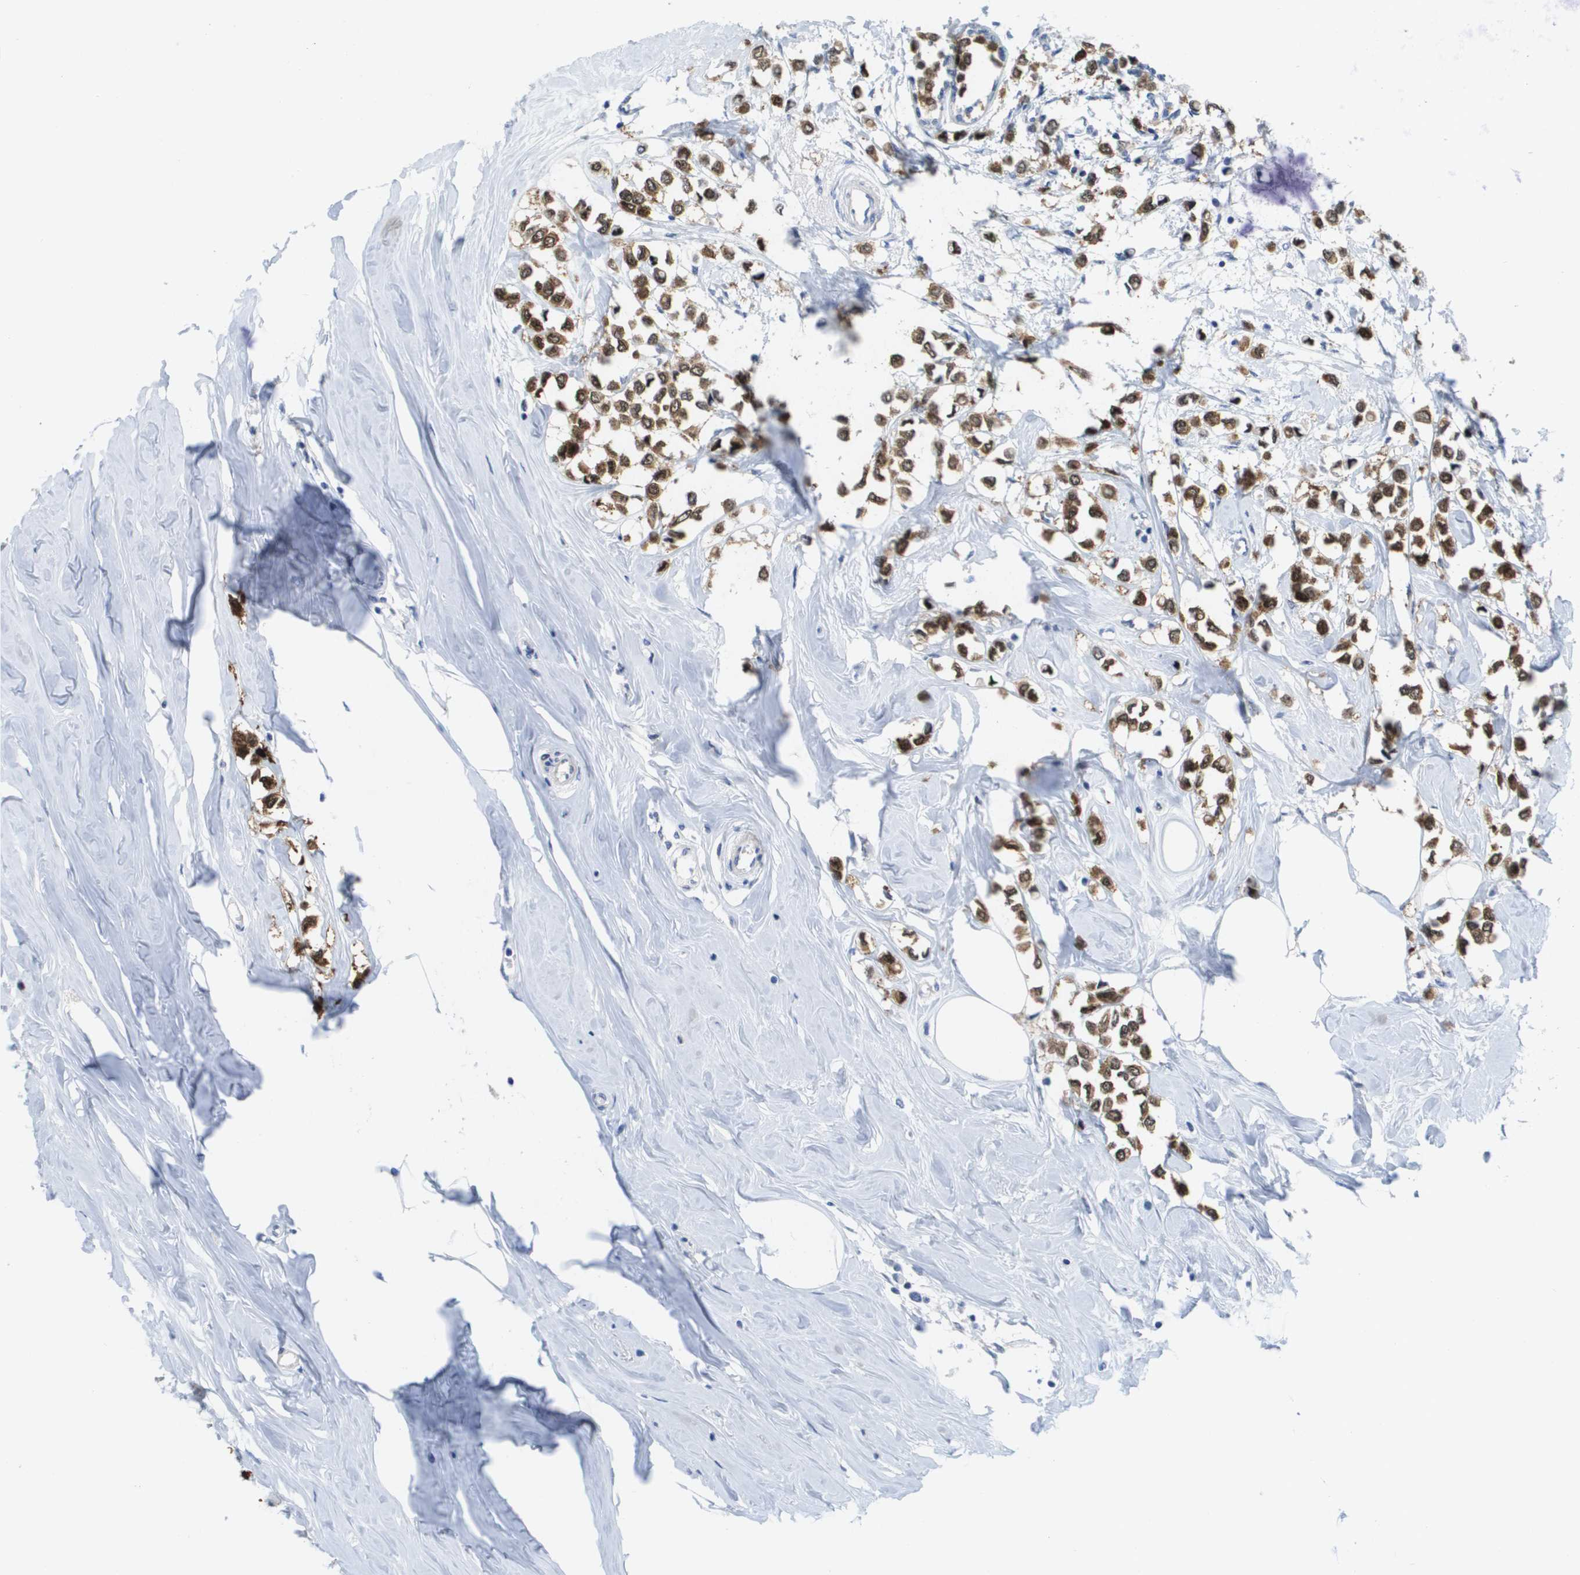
{"staining": {"intensity": "strong", "quantity": ">75%", "location": "cytoplasmic/membranous,nuclear"}, "tissue": "breast cancer", "cell_type": "Tumor cells", "image_type": "cancer", "snomed": [{"axis": "morphology", "description": "Lobular carcinoma"}, {"axis": "topography", "description": "Breast"}], "caption": "Immunohistochemical staining of human lobular carcinoma (breast) displays strong cytoplasmic/membranous and nuclear protein expression in about >75% of tumor cells. (brown staining indicates protein expression, while blue staining denotes nuclei).", "gene": "FKBP4", "patient": {"sex": "female", "age": 51}}